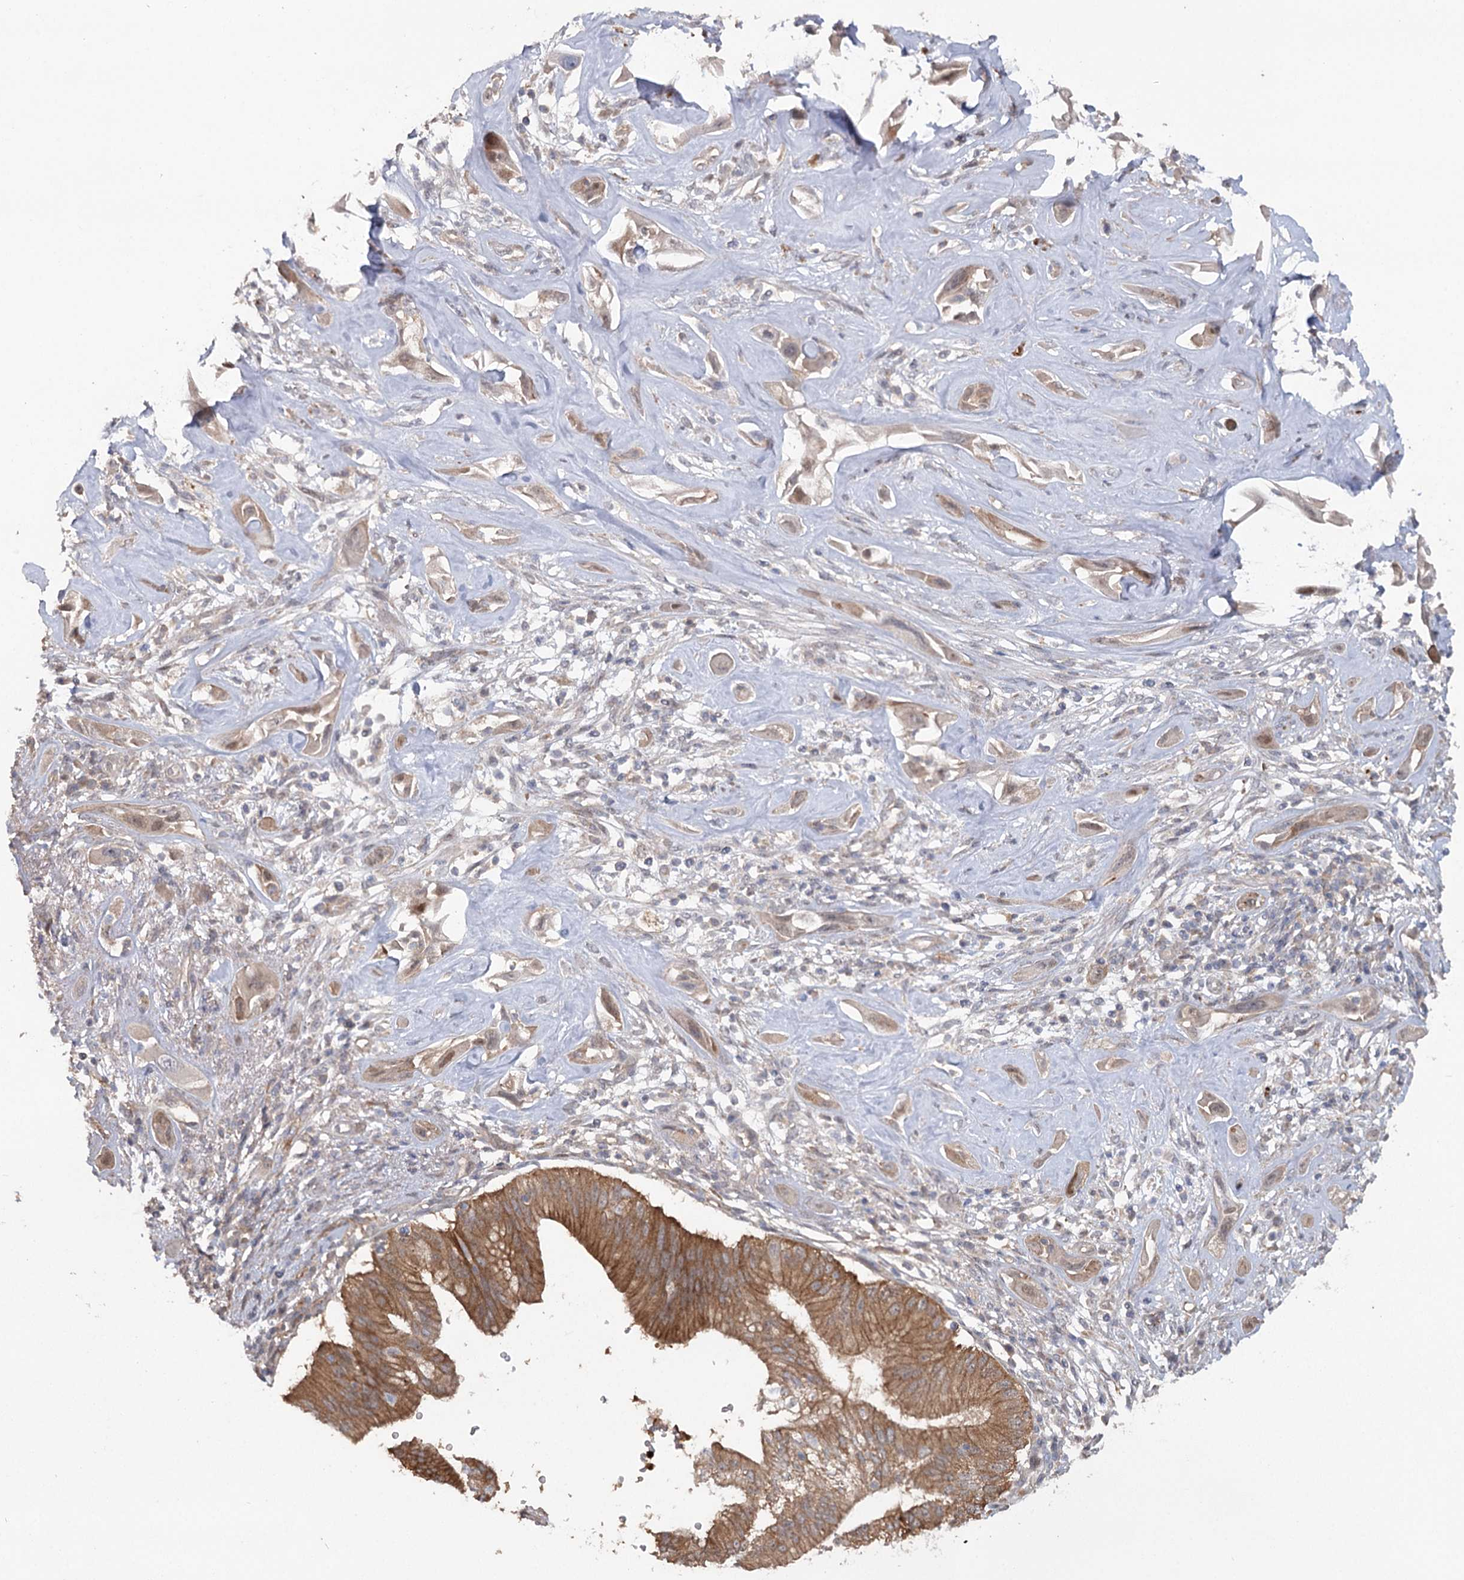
{"staining": {"intensity": "moderate", "quantity": ">75%", "location": "cytoplasmic/membranous"}, "tissue": "pancreatic cancer", "cell_type": "Tumor cells", "image_type": "cancer", "snomed": [{"axis": "morphology", "description": "Adenocarcinoma, NOS"}, {"axis": "topography", "description": "Pancreas"}], "caption": "A medium amount of moderate cytoplasmic/membranous positivity is identified in about >75% of tumor cells in pancreatic adenocarcinoma tissue.", "gene": "MAP3K13", "patient": {"sex": "male", "age": 68}}